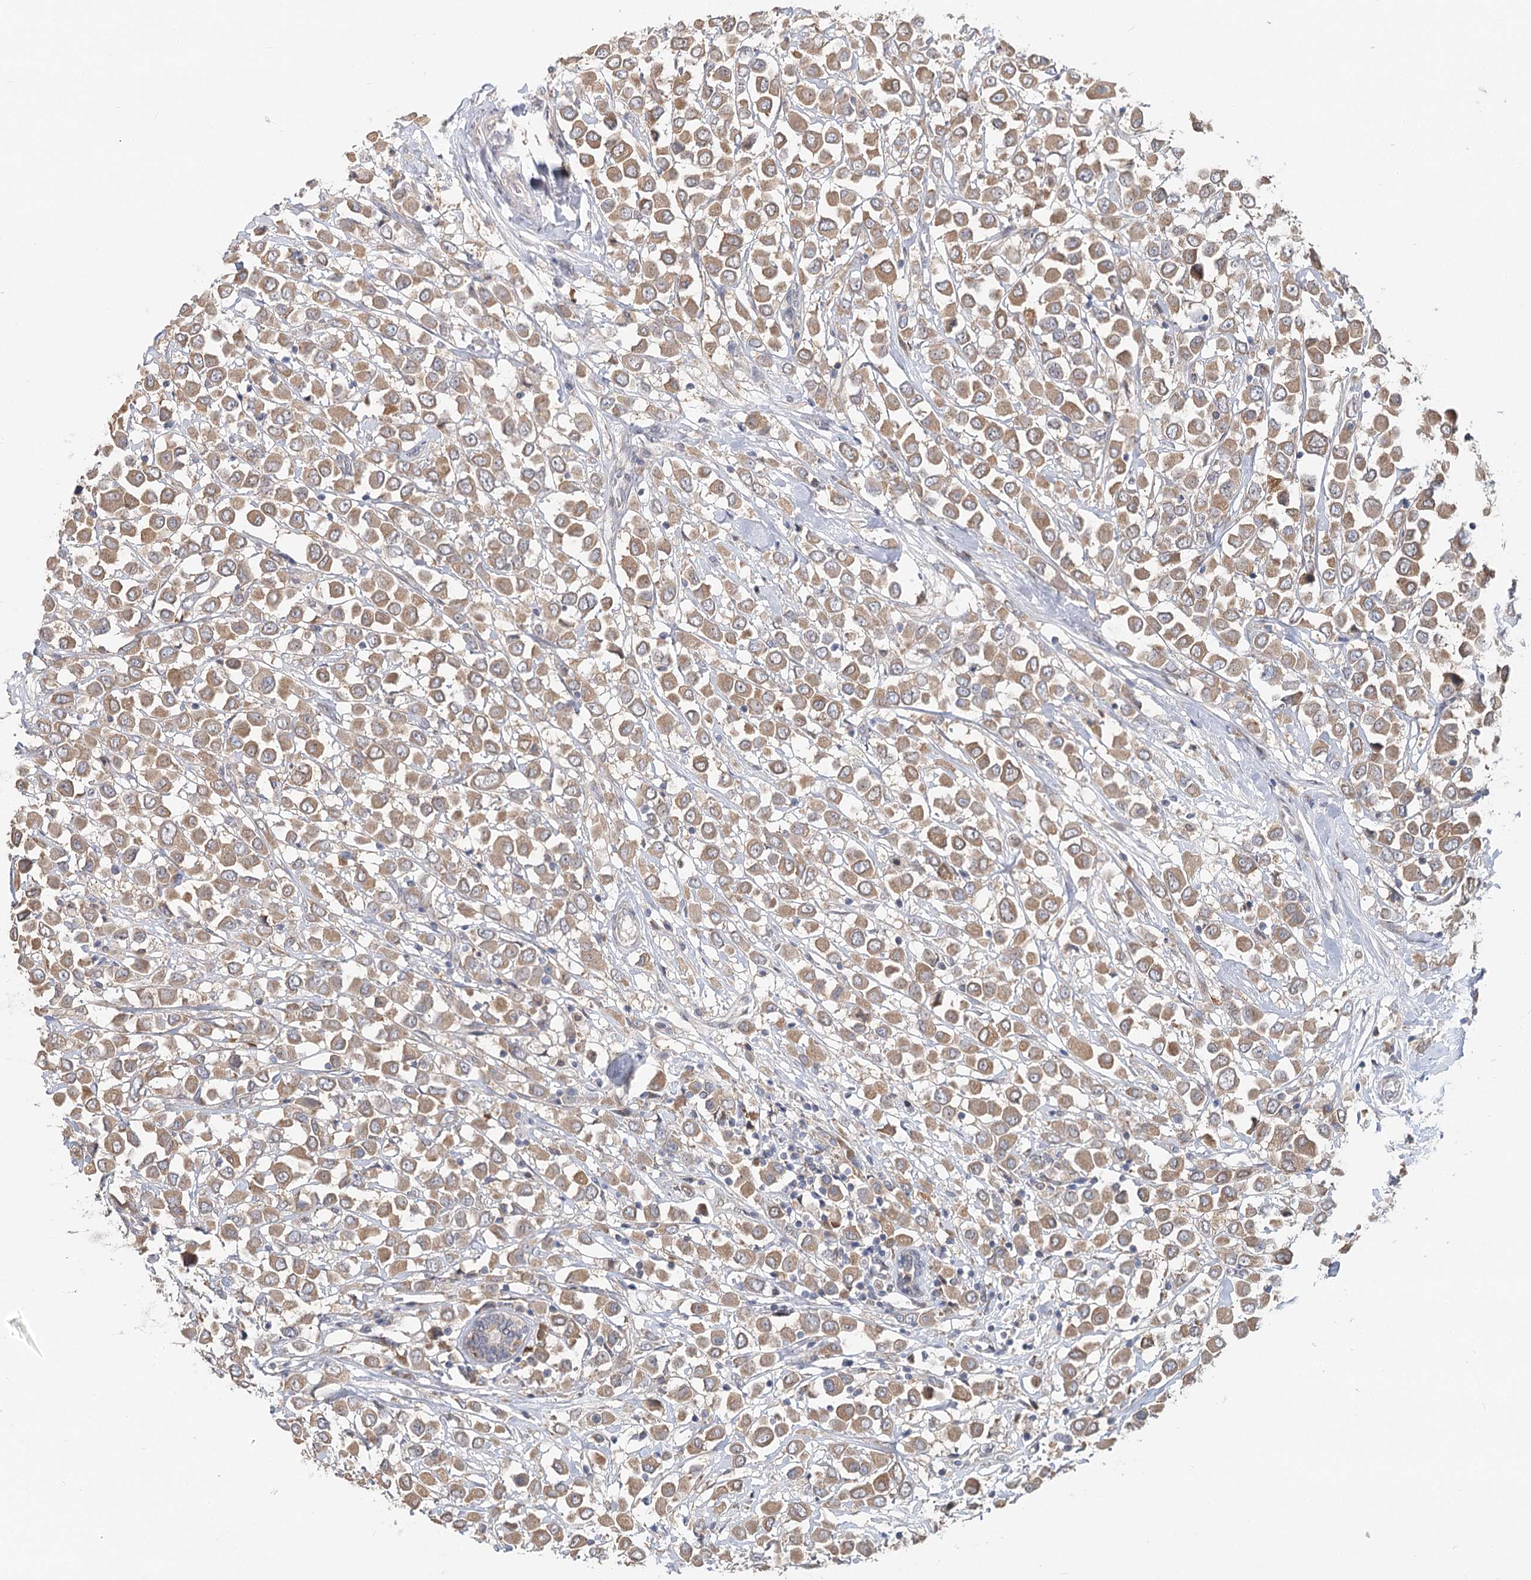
{"staining": {"intensity": "moderate", "quantity": ">75%", "location": "cytoplasmic/membranous"}, "tissue": "breast cancer", "cell_type": "Tumor cells", "image_type": "cancer", "snomed": [{"axis": "morphology", "description": "Duct carcinoma"}, {"axis": "topography", "description": "Breast"}], "caption": "Breast invasive ductal carcinoma stained with immunohistochemistry shows moderate cytoplasmic/membranous positivity in about >75% of tumor cells.", "gene": "PAIP2", "patient": {"sex": "female", "age": 61}}